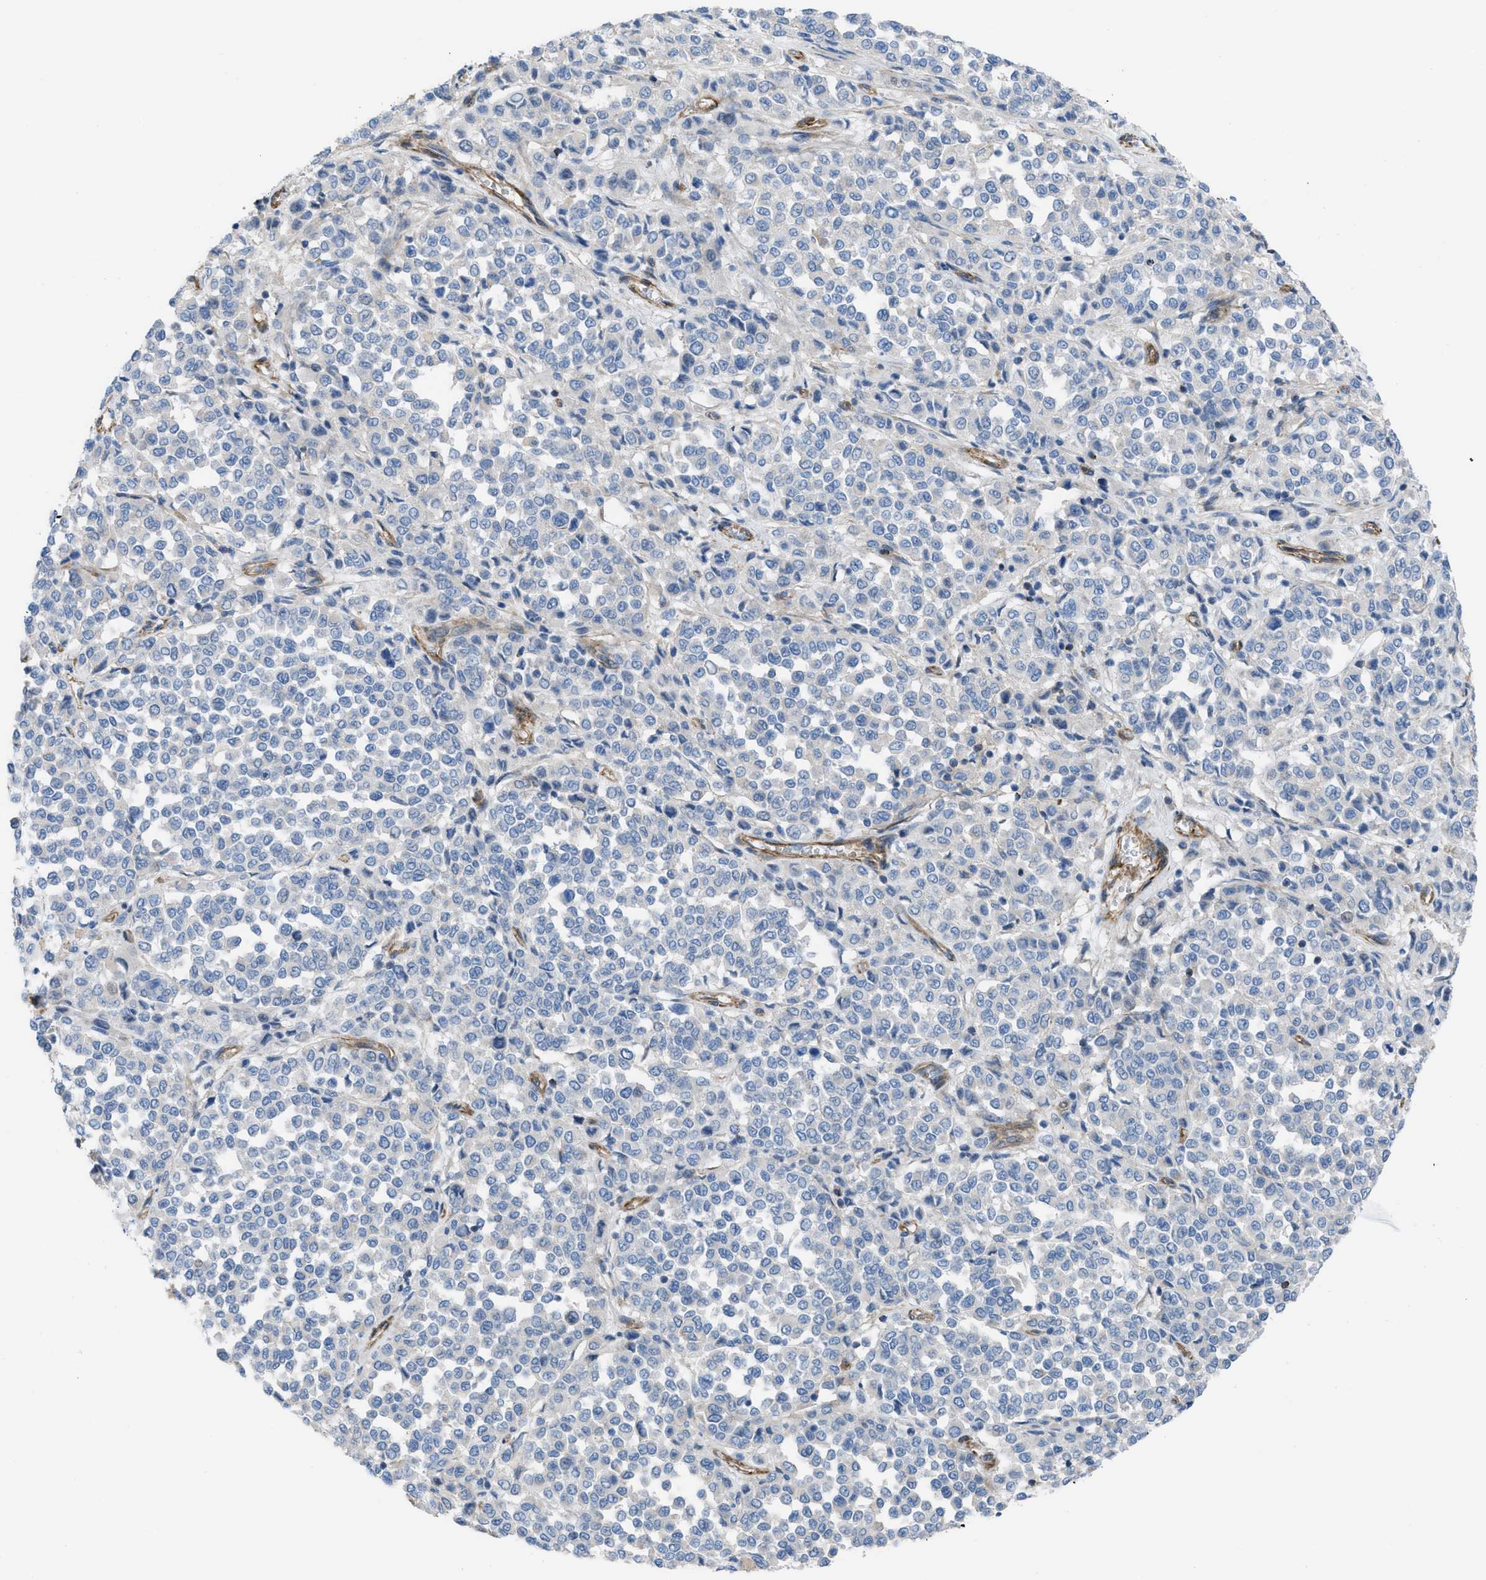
{"staining": {"intensity": "negative", "quantity": "none", "location": "none"}, "tissue": "melanoma", "cell_type": "Tumor cells", "image_type": "cancer", "snomed": [{"axis": "morphology", "description": "Malignant melanoma, Metastatic site"}, {"axis": "topography", "description": "Pancreas"}], "caption": "High magnification brightfield microscopy of malignant melanoma (metastatic site) stained with DAB (brown) and counterstained with hematoxylin (blue): tumor cells show no significant positivity.", "gene": "KCNH7", "patient": {"sex": "female", "age": 30}}